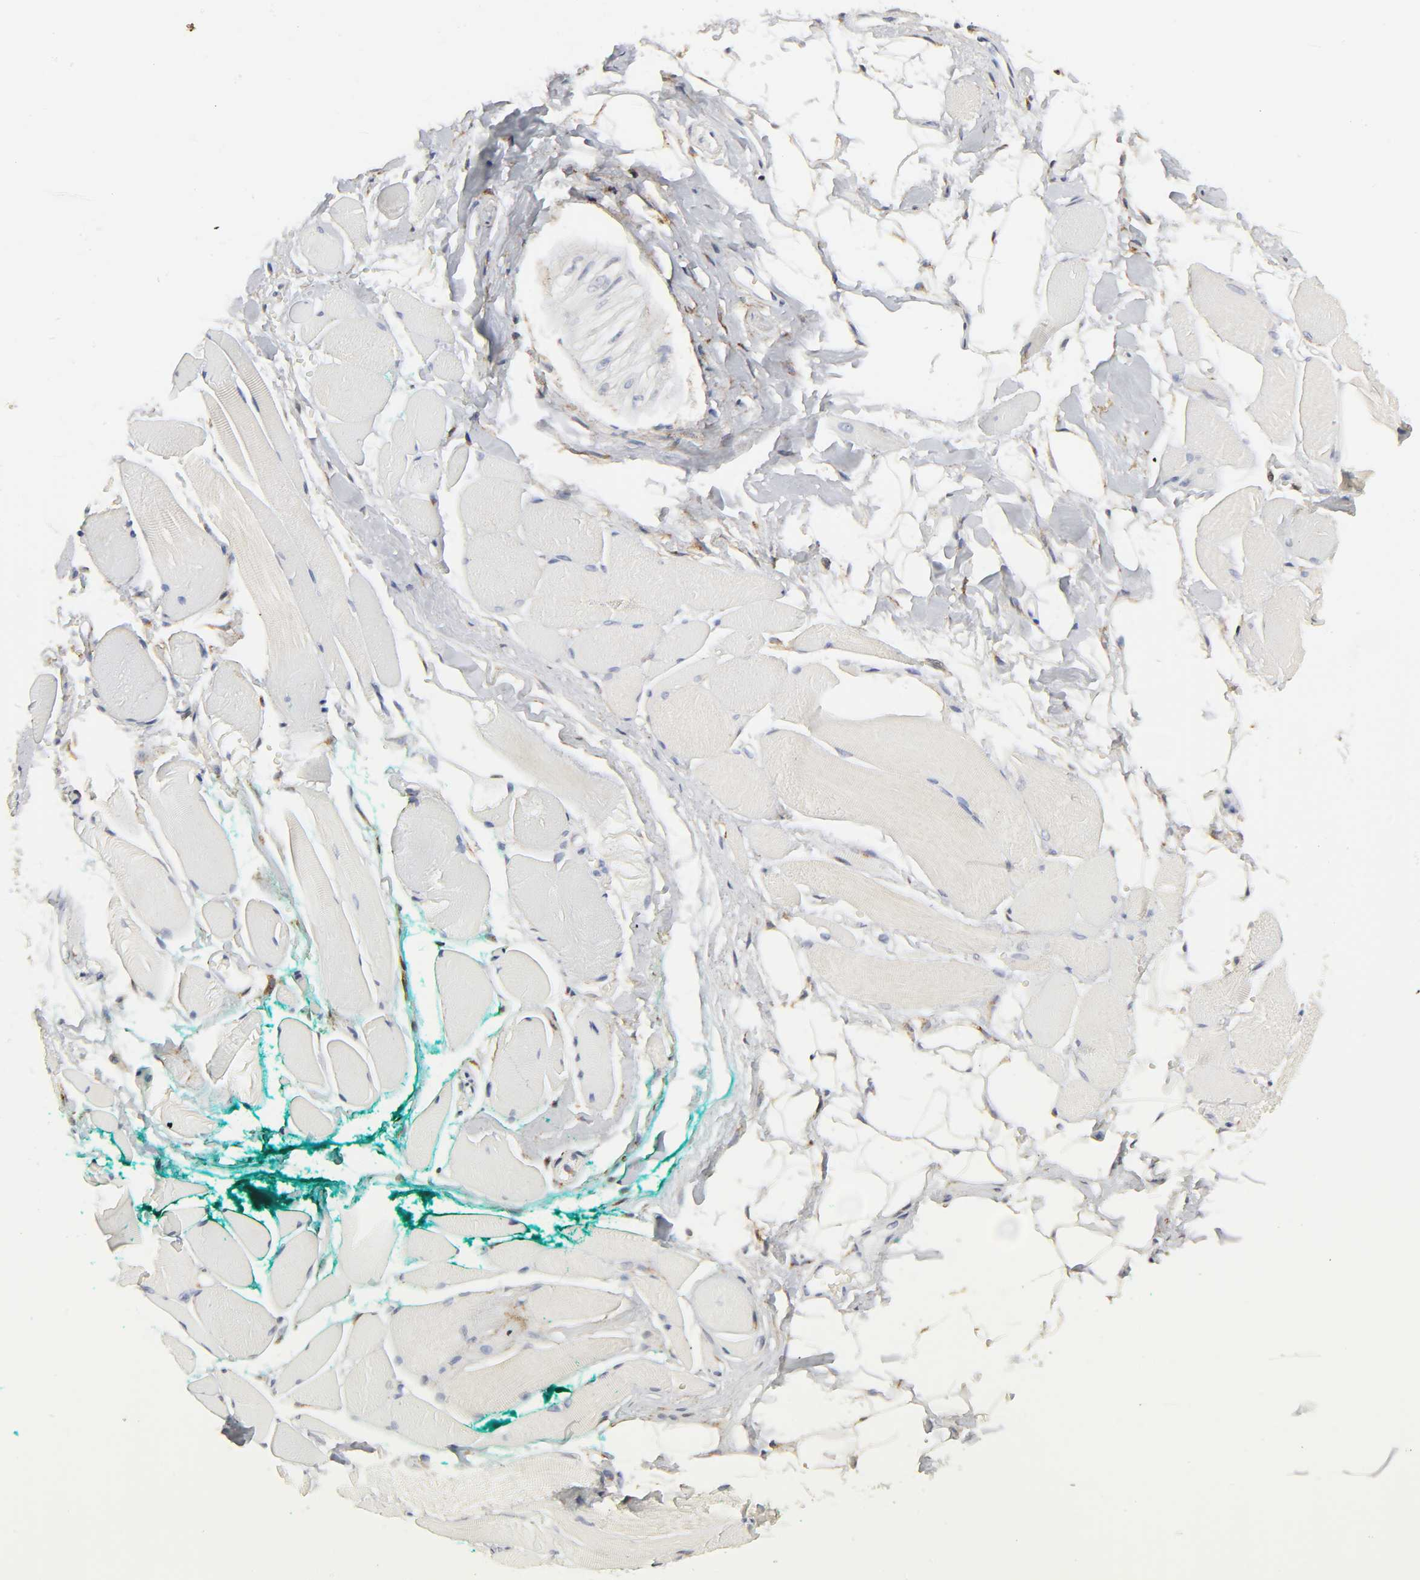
{"staining": {"intensity": "negative", "quantity": "none", "location": "none"}, "tissue": "skeletal muscle", "cell_type": "Myocytes", "image_type": "normal", "snomed": [{"axis": "morphology", "description": "Normal tissue, NOS"}, {"axis": "topography", "description": "Skeletal muscle"}, {"axis": "topography", "description": "Peripheral nerve tissue"}], "caption": "DAB (3,3'-diaminobenzidine) immunohistochemical staining of benign skeletal muscle shows no significant expression in myocytes. The staining is performed using DAB brown chromogen with nuclei counter-stained in using hematoxylin.", "gene": "LRP1", "patient": {"sex": "female", "age": 84}}